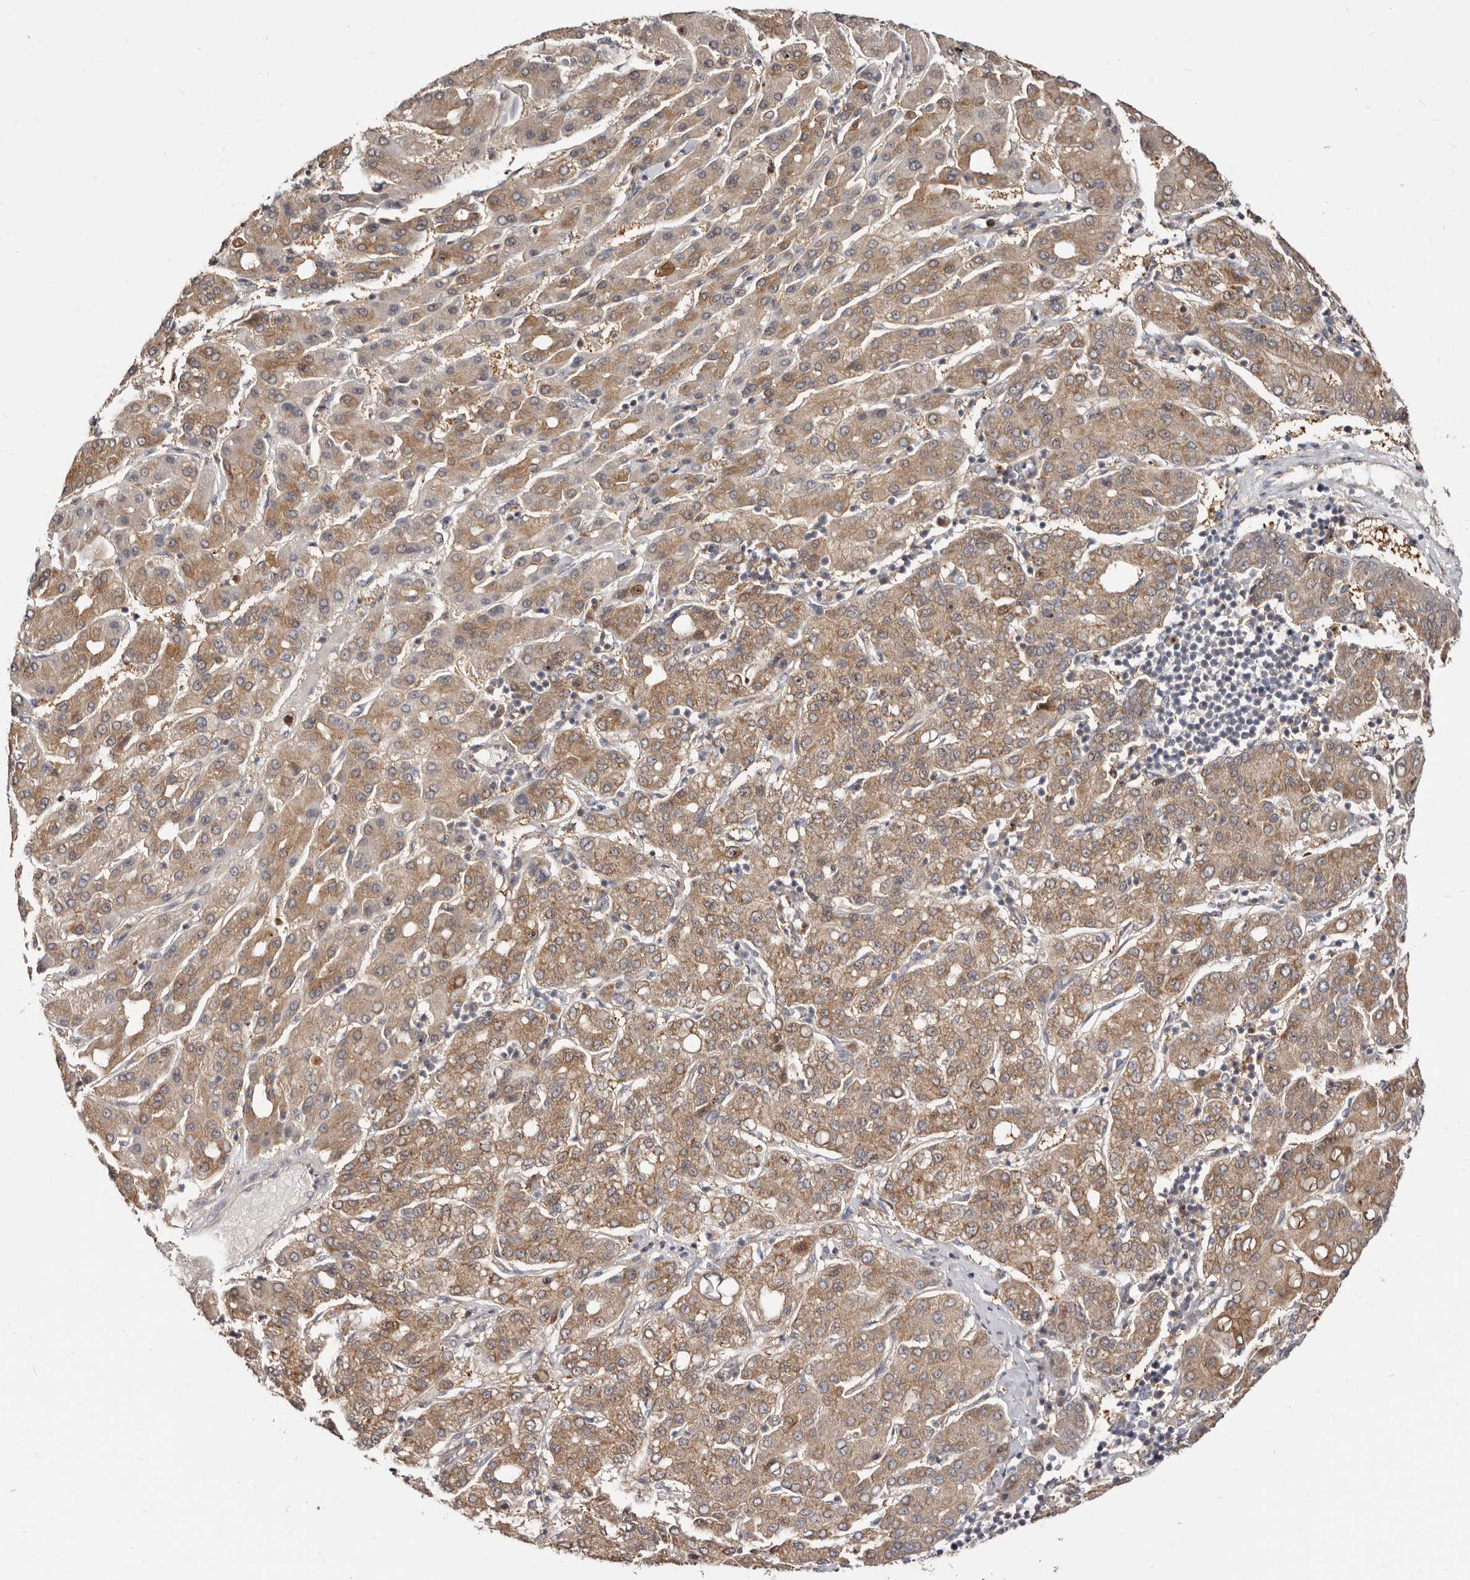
{"staining": {"intensity": "moderate", "quantity": ">75%", "location": "cytoplasmic/membranous"}, "tissue": "liver cancer", "cell_type": "Tumor cells", "image_type": "cancer", "snomed": [{"axis": "morphology", "description": "Carcinoma, Hepatocellular, NOS"}, {"axis": "topography", "description": "Liver"}], "caption": "About >75% of tumor cells in human liver cancer demonstrate moderate cytoplasmic/membranous protein staining as visualized by brown immunohistochemical staining.", "gene": "TC2N", "patient": {"sex": "male", "age": 65}}